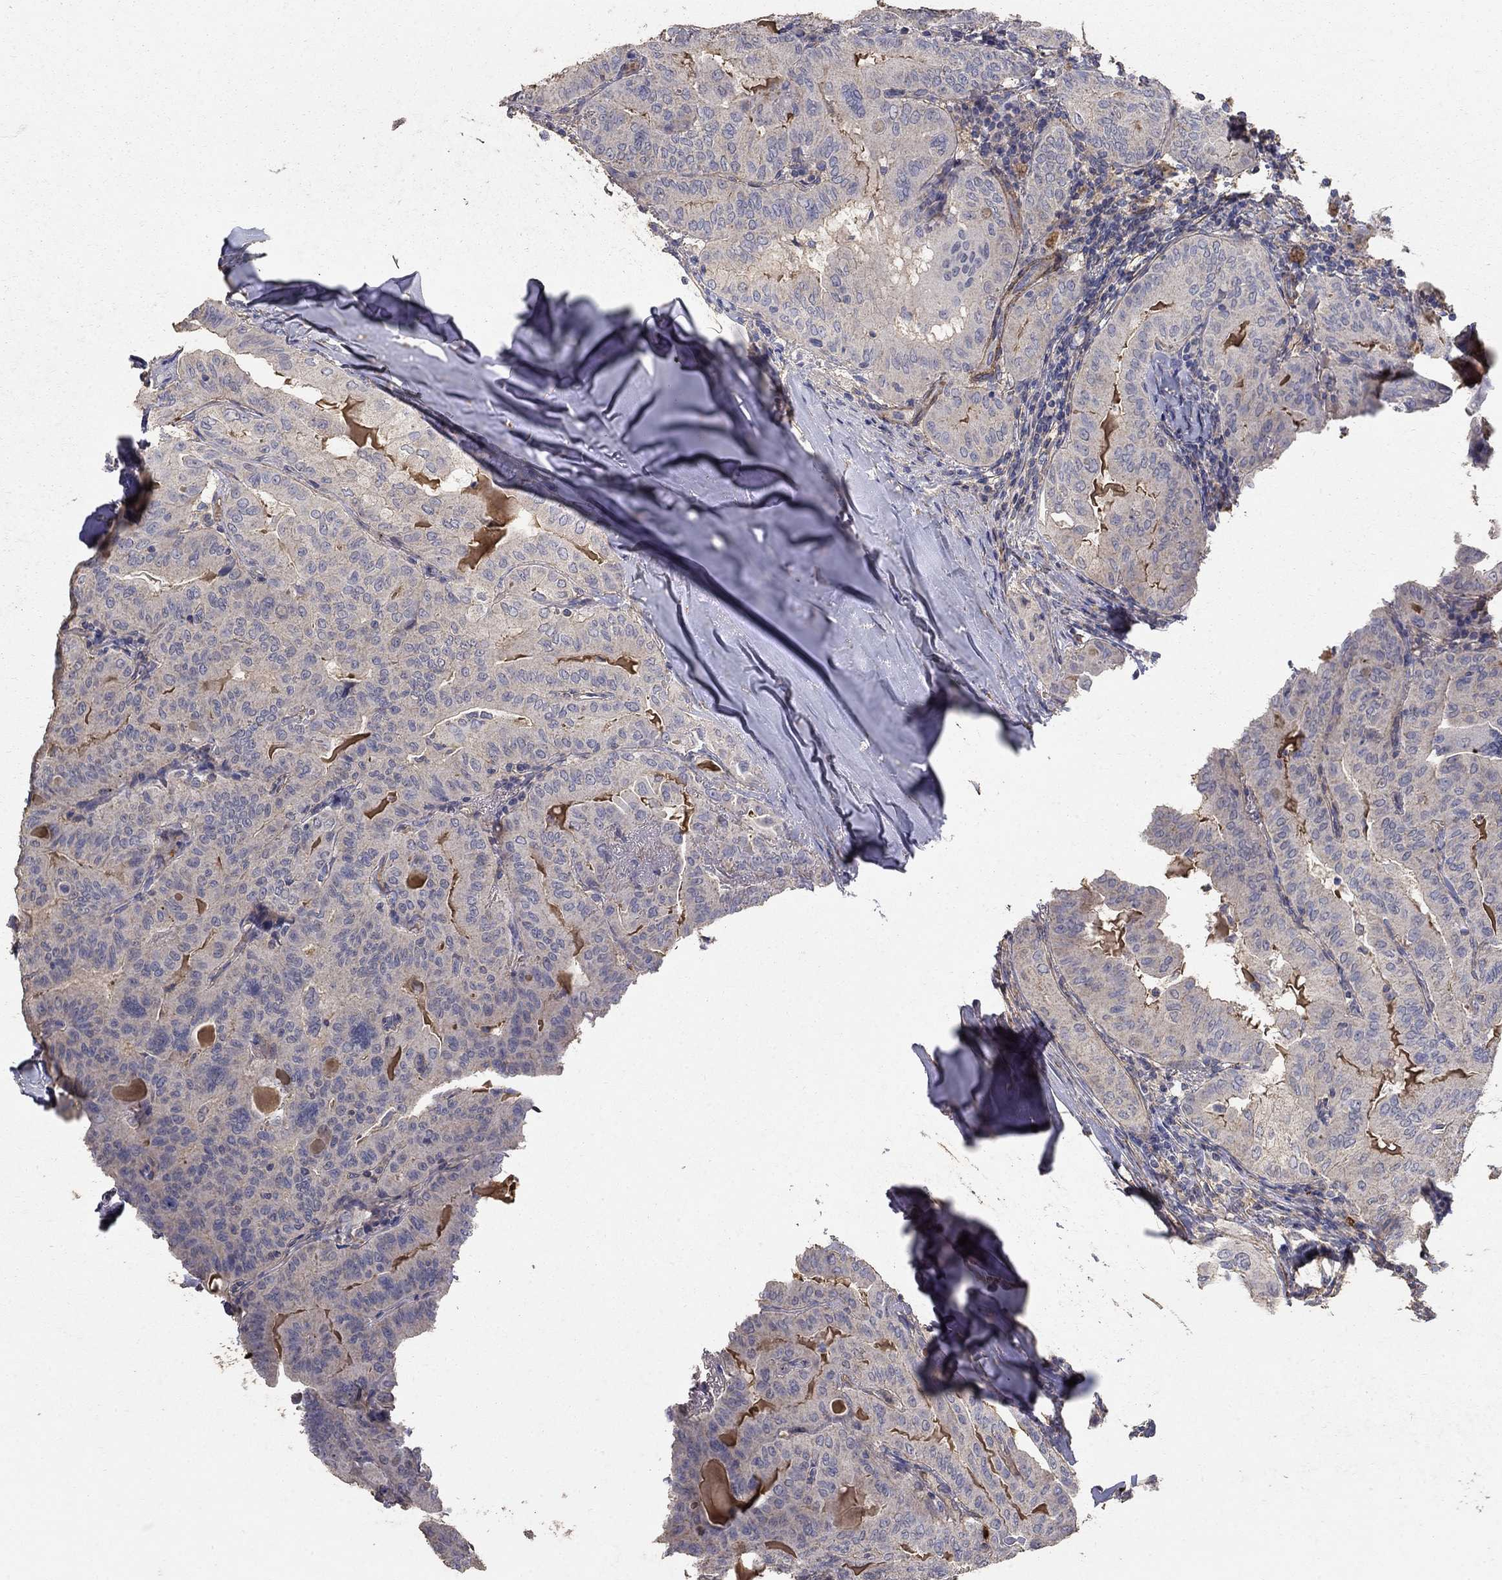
{"staining": {"intensity": "negative", "quantity": "none", "location": "none"}, "tissue": "thyroid cancer", "cell_type": "Tumor cells", "image_type": "cancer", "snomed": [{"axis": "morphology", "description": "Papillary adenocarcinoma, NOS"}, {"axis": "topography", "description": "Thyroid gland"}], "caption": "Micrograph shows no protein expression in tumor cells of thyroid cancer (papillary adenocarcinoma) tissue.", "gene": "MPP2", "patient": {"sex": "female", "age": 68}}